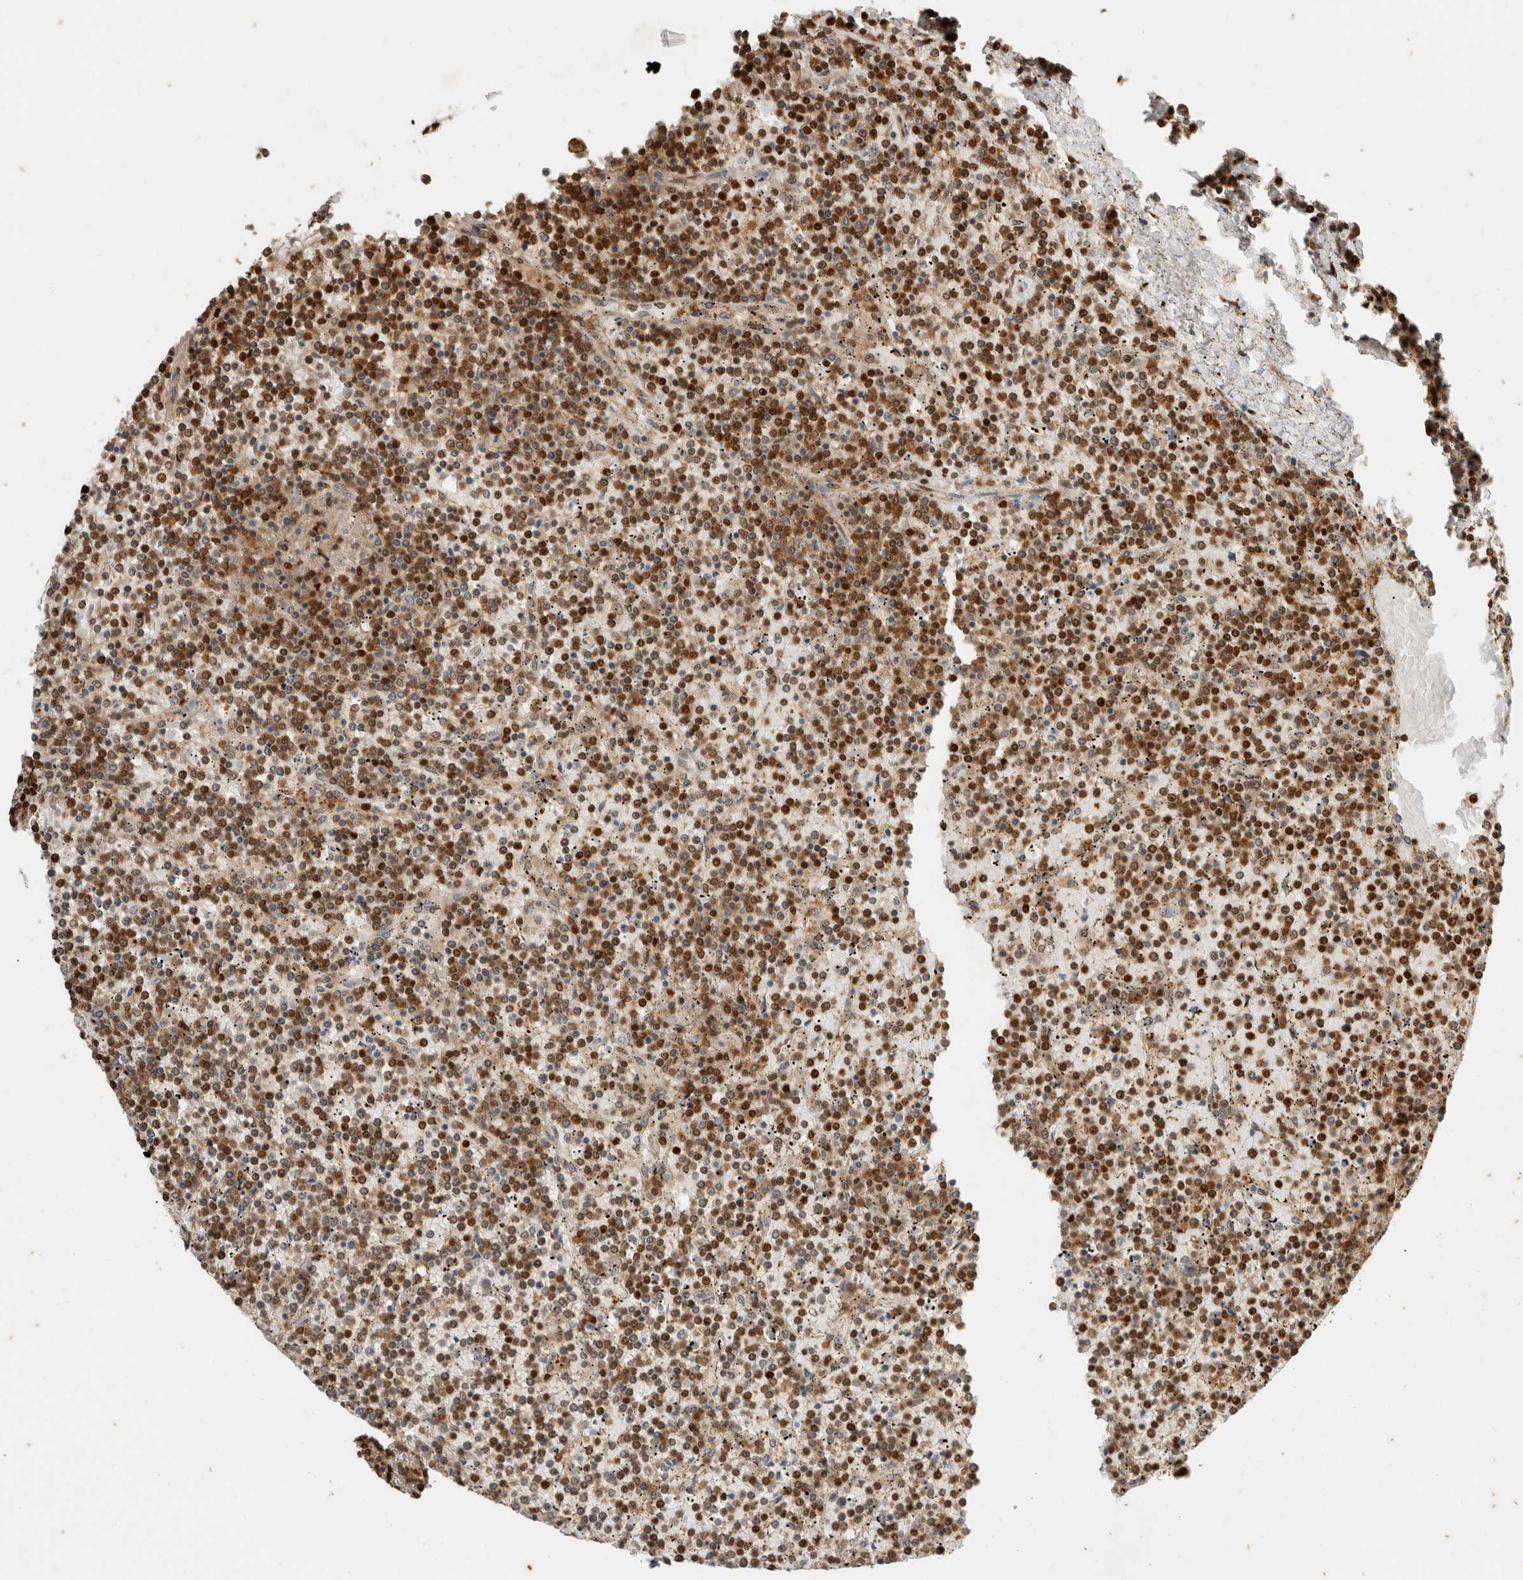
{"staining": {"intensity": "strong", "quantity": ">75%", "location": "nuclear"}, "tissue": "lymphoma", "cell_type": "Tumor cells", "image_type": "cancer", "snomed": [{"axis": "morphology", "description": "Malignant lymphoma, non-Hodgkin's type, Low grade"}, {"axis": "topography", "description": "Spleen"}], "caption": "IHC of malignant lymphoma, non-Hodgkin's type (low-grade) shows high levels of strong nuclear expression in approximately >75% of tumor cells.", "gene": "SNRNP40", "patient": {"sex": "female", "age": 19}}